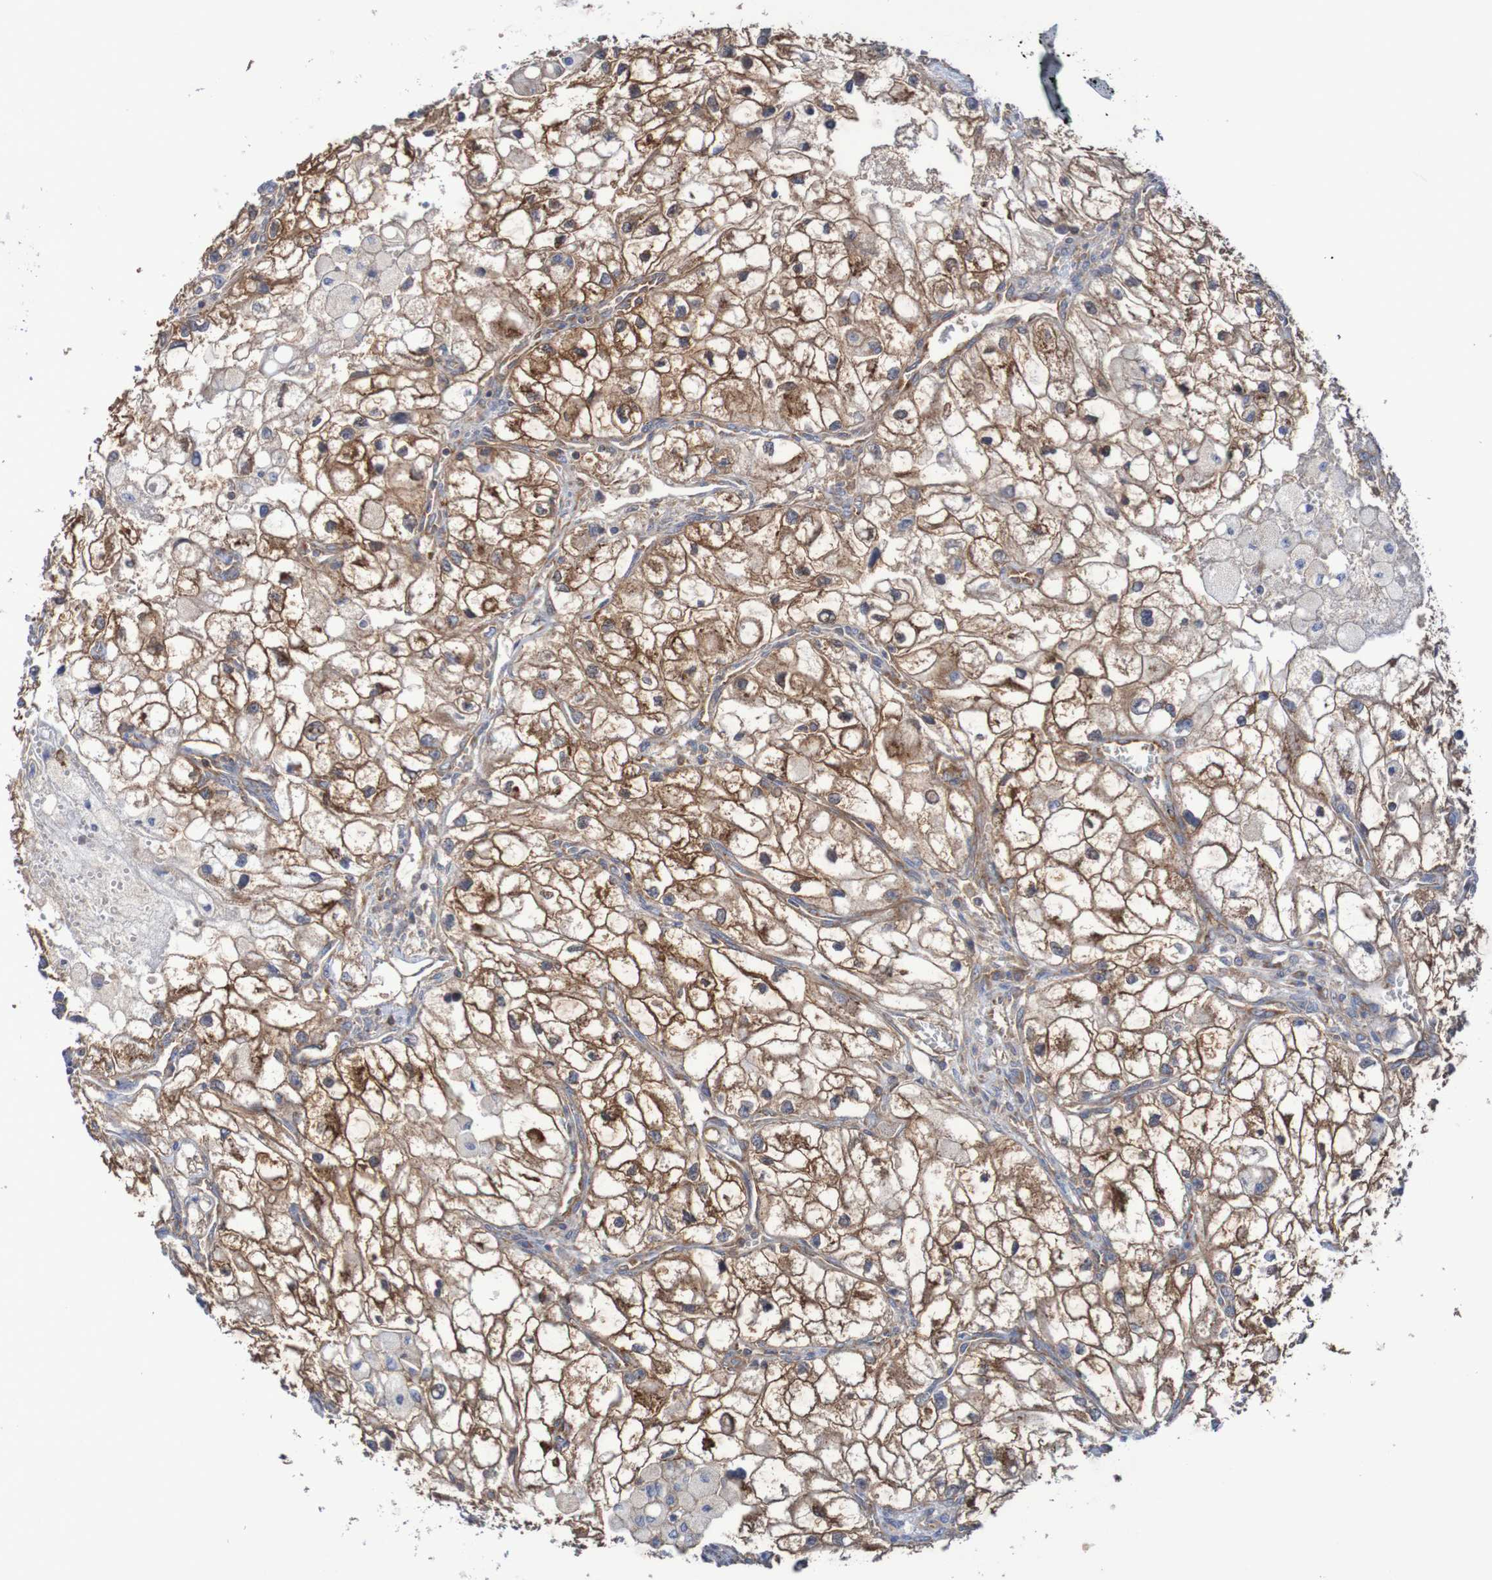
{"staining": {"intensity": "moderate", "quantity": ">75%", "location": "cytoplasmic/membranous"}, "tissue": "renal cancer", "cell_type": "Tumor cells", "image_type": "cancer", "snomed": [{"axis": "morphology", "description": "Adenocarcinoma, NOS"}, {"axis": "topography", "description": "Kidney"}], "caption": "A histopathology image showing moderate cytoplasmic/membranous staining in approximately >75% of tumor cells in renal cancer (adenocarcinoma), as visualized by brown immunohistochemical staining.", "gene": "FXR2", "patient": {"sex": "female", "age": 70}}